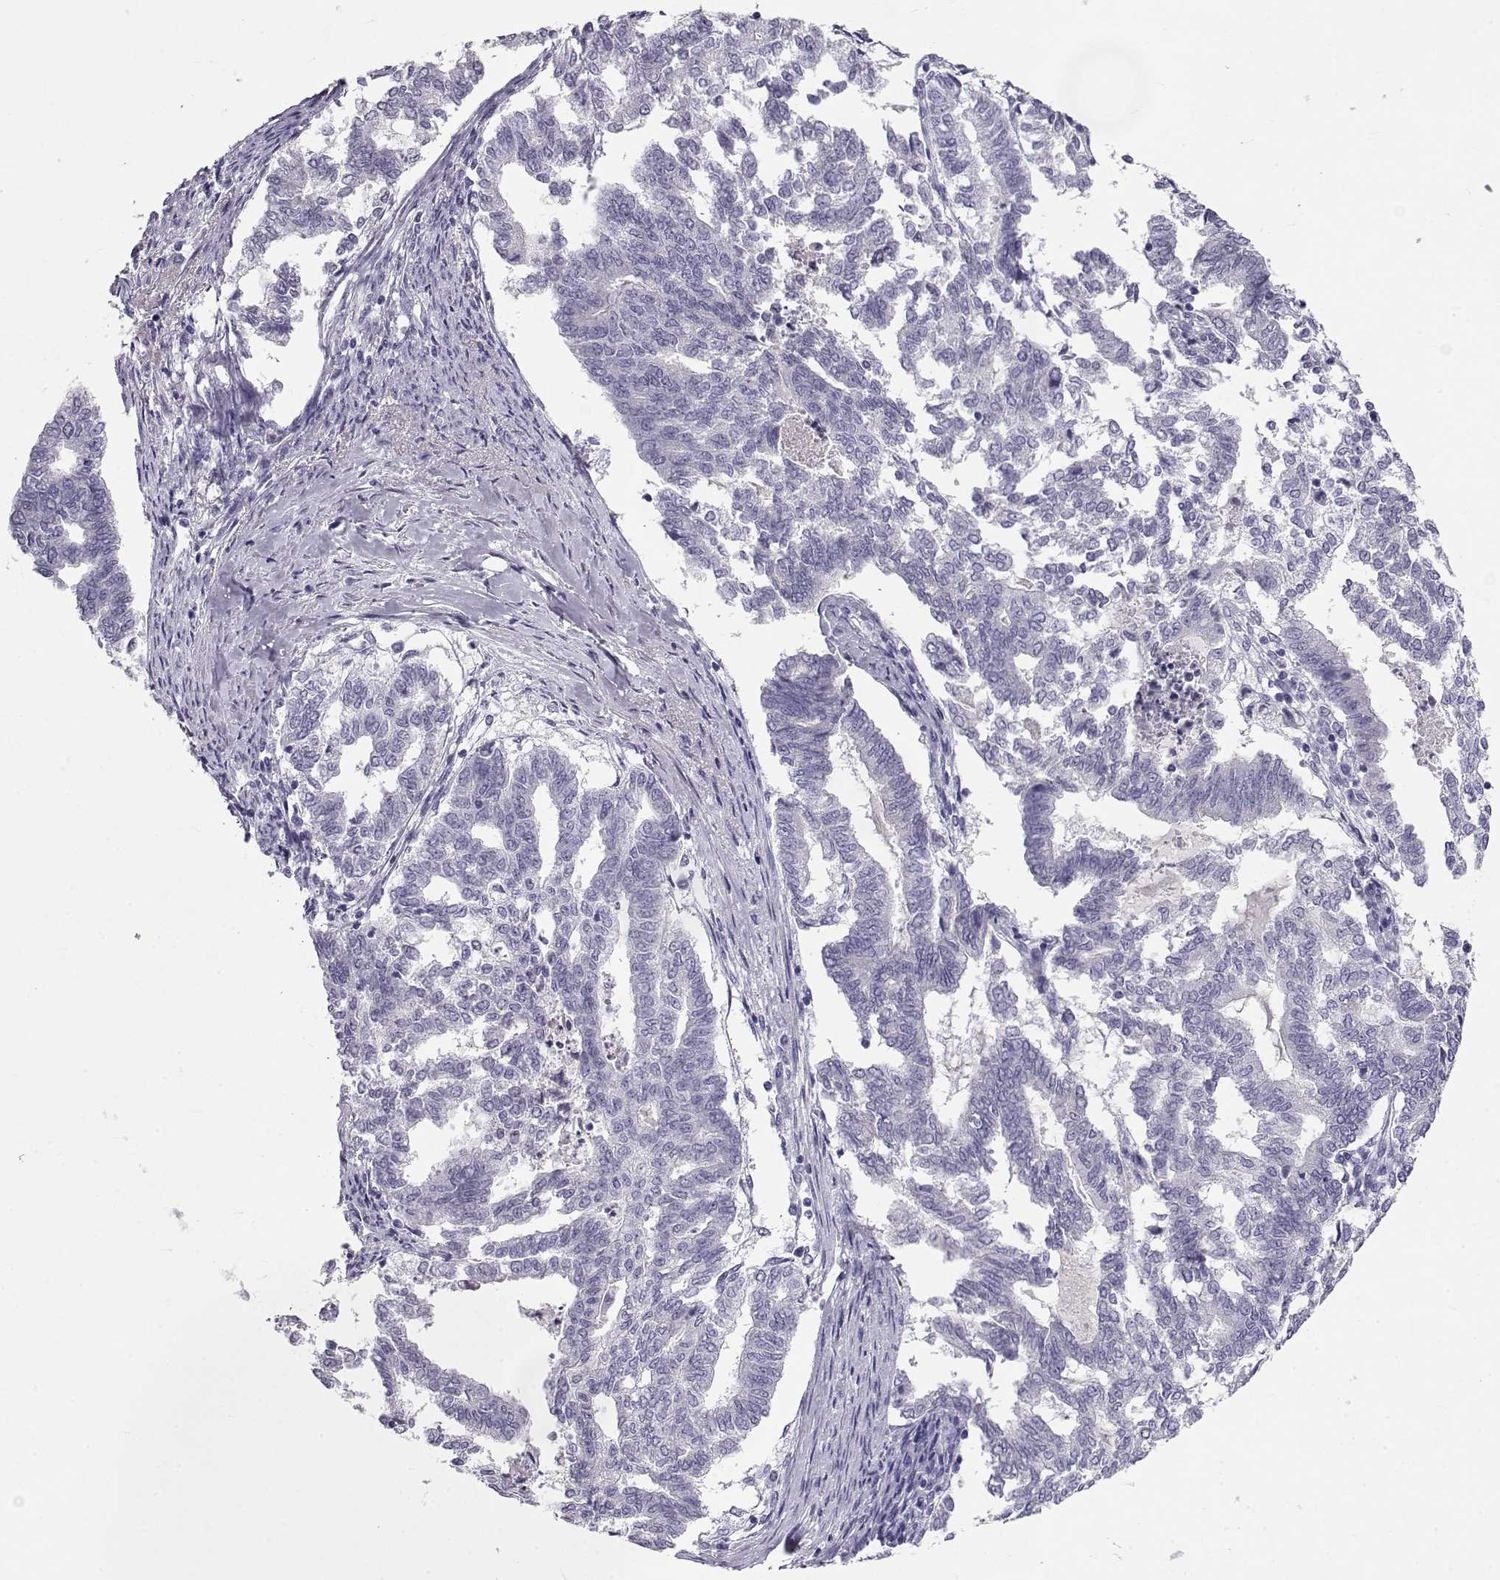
{"staining": {"intensity": "negative", "quantity": "none", "location": "none"}, "tissue": "endometrial cancer", "cell_type": "Tumor cells", "image_type": "cancer", "snomed": [{"axis": "morphology", "description": "Adenocarcinoma, NOS"}, {"axis": "topography", "description": "Endometrium"}], "caption": "This is an IHC micrograph of endometrial cancer (adenocarcinoma). There is no staining in tumor cells.", "gene": "GPR26", "patient": {"sex": "female", "age": 79}}